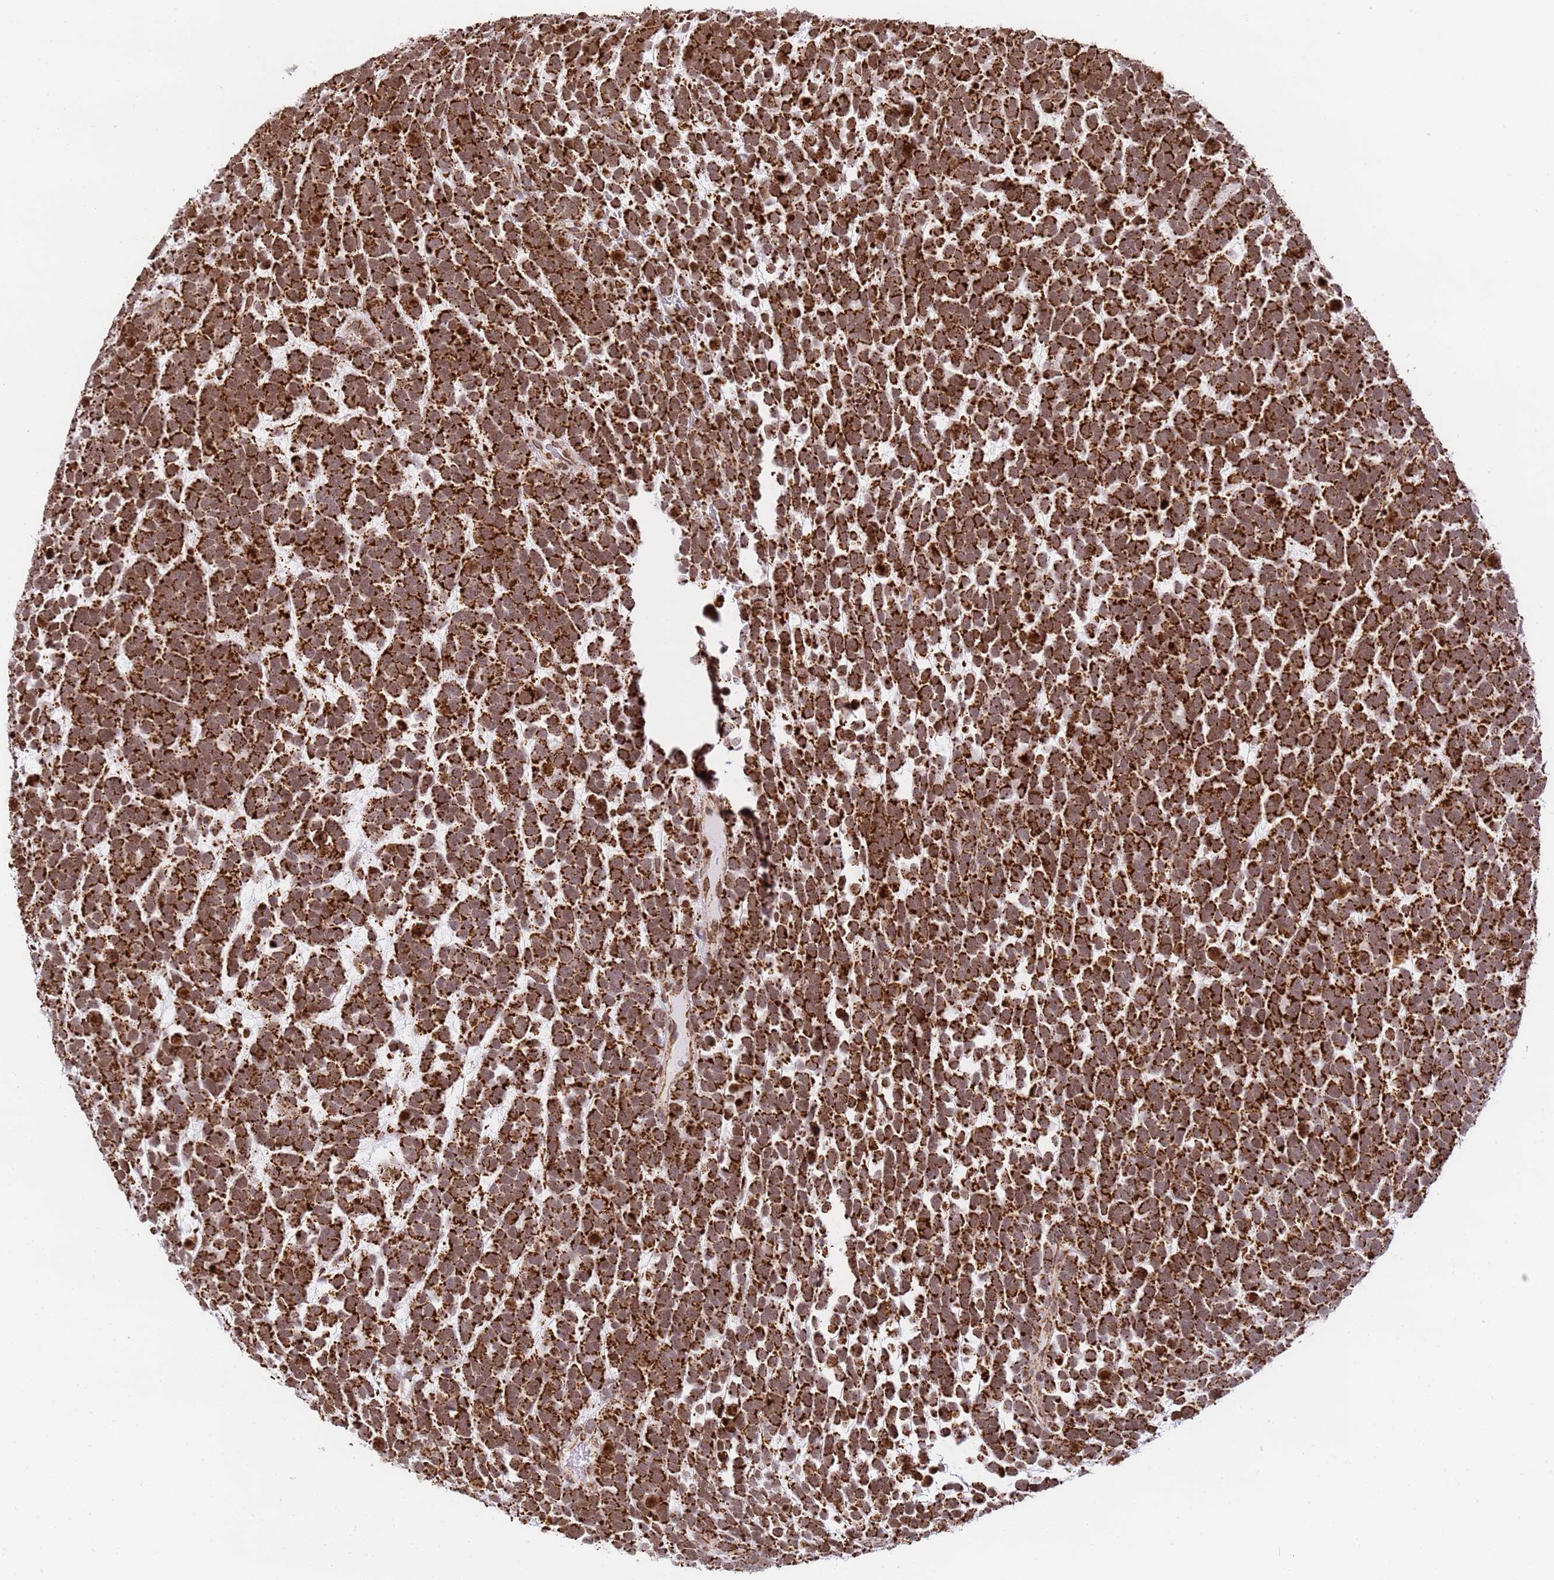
{"staining": {"intensity": "strong", "quantity": ">75%", "location": "cytoplasmic/membranous"}, "tissue": "urothelial cancer", "cell_type": "Tumor cells", "image_type": "cancer", "snomed": [{"axis": "morphology", "description": "Urothelial carcinoma, High grade"}, {"axis": "topography", "description": "Urinary bladder"}], "caption": "Protein expression analysis of human urothelial carcinoma (high-grade) reveals strong cytoplasmic/membranous positivity in about >75% of tumor cells. The staining is performed using DAB brown chromogen to label protein expression. The nuclei are counter-stained blue using hematoxylin.", "gene": "HSPE1", "patient": {"sex": "female", "age": 82}}